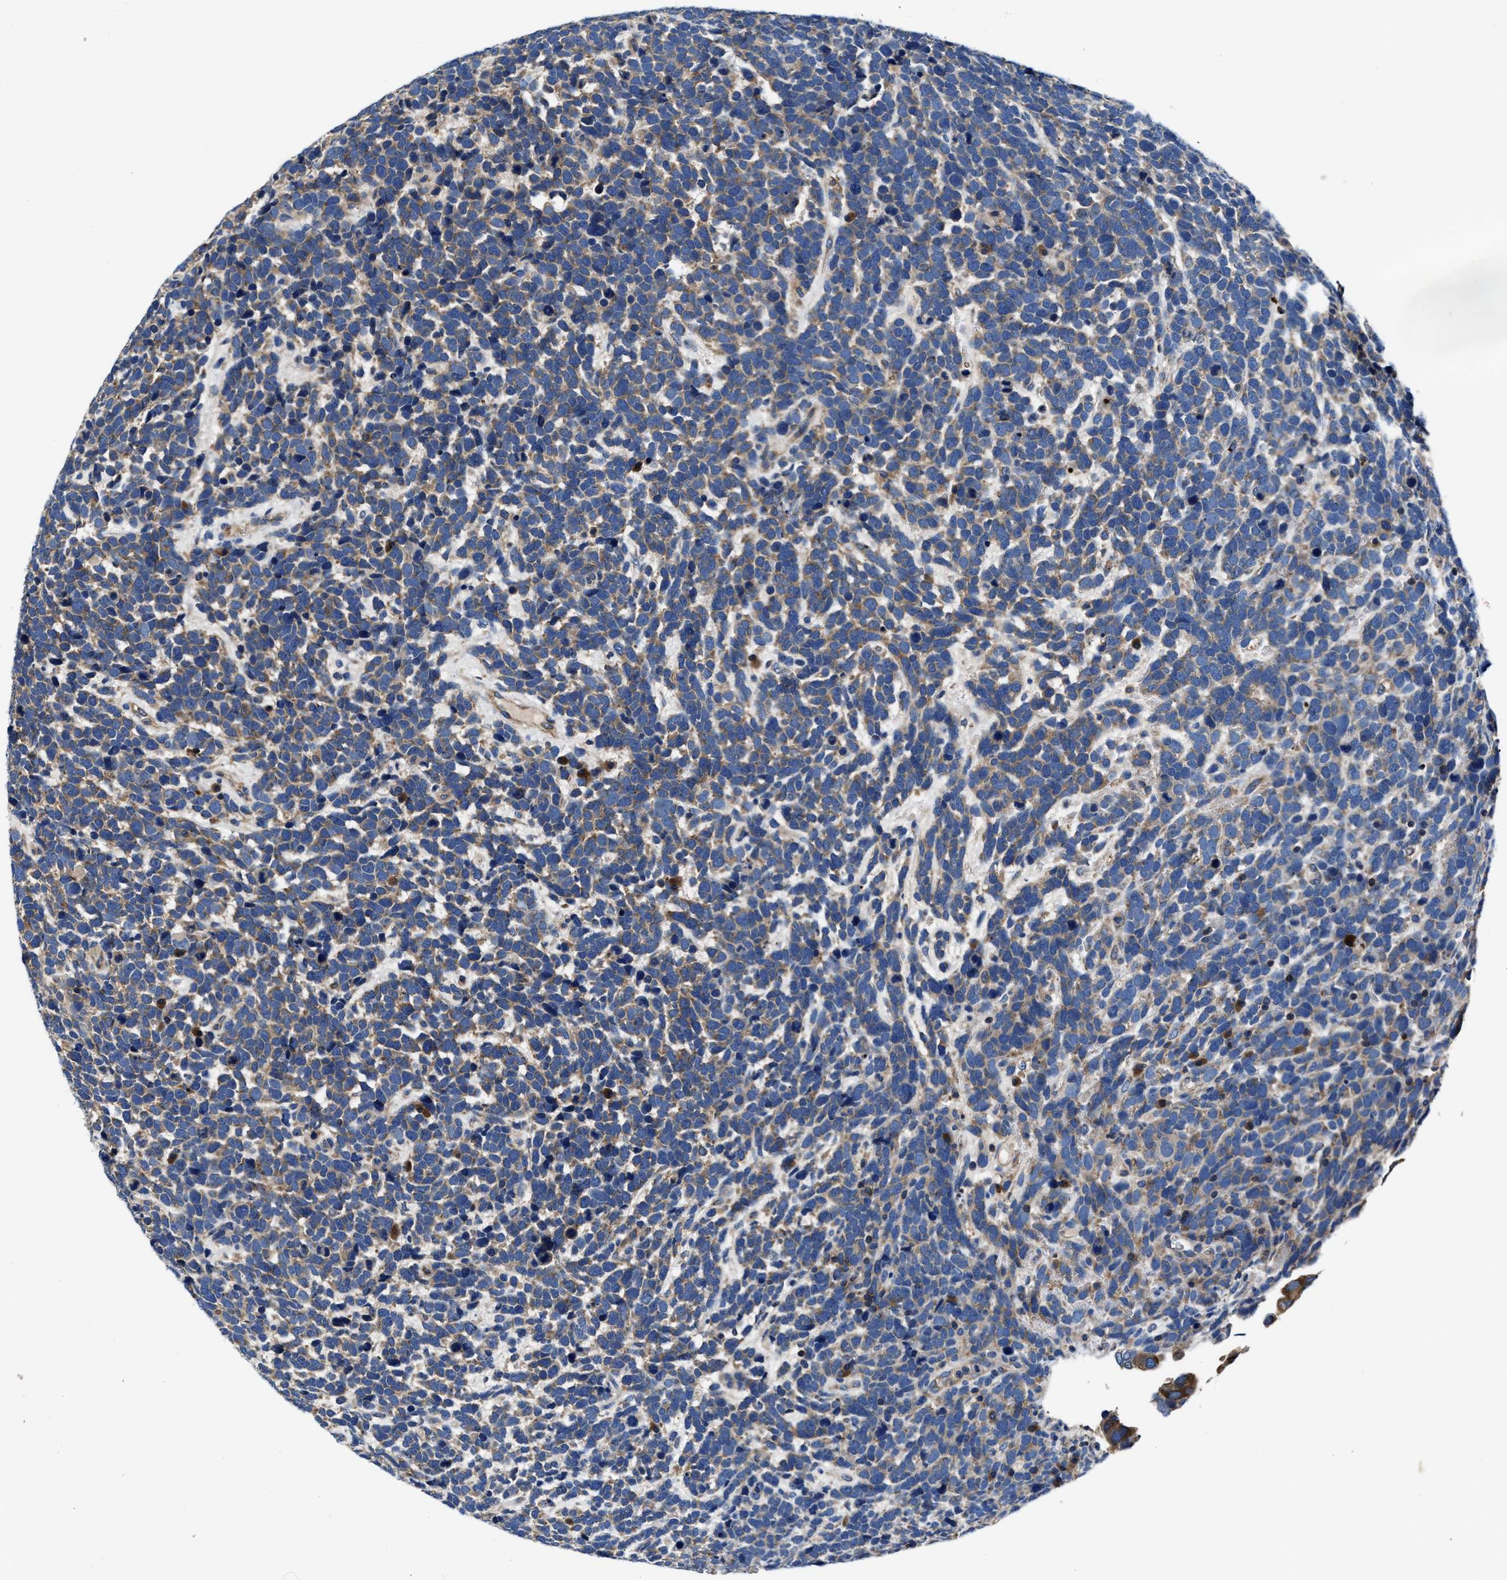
{"staining": {"intensity": "weak", "quantity": ">75%", "location": "cytoplasmic/membranous"}, "tissue": "urothelial cancer", "cell_type": "Tumor cells", "image_type": "cancer", "snomed": [{"axis": "morphology", "description": "Urothelial carcinoma, High grade"}, {"axis": "topography", "description": "Urinary bladder"}], "caption": "Immunohistochemistry photomicrograph of human urothelial carcinoma (high-grade) stained for a protein (brown), which exhibits low levels of weak cytoplasmic/membranous positivity in approximately >75% of tumor cells.", "gene": "PHLPP1", "patient": {"sex": "female", "age": 82}}